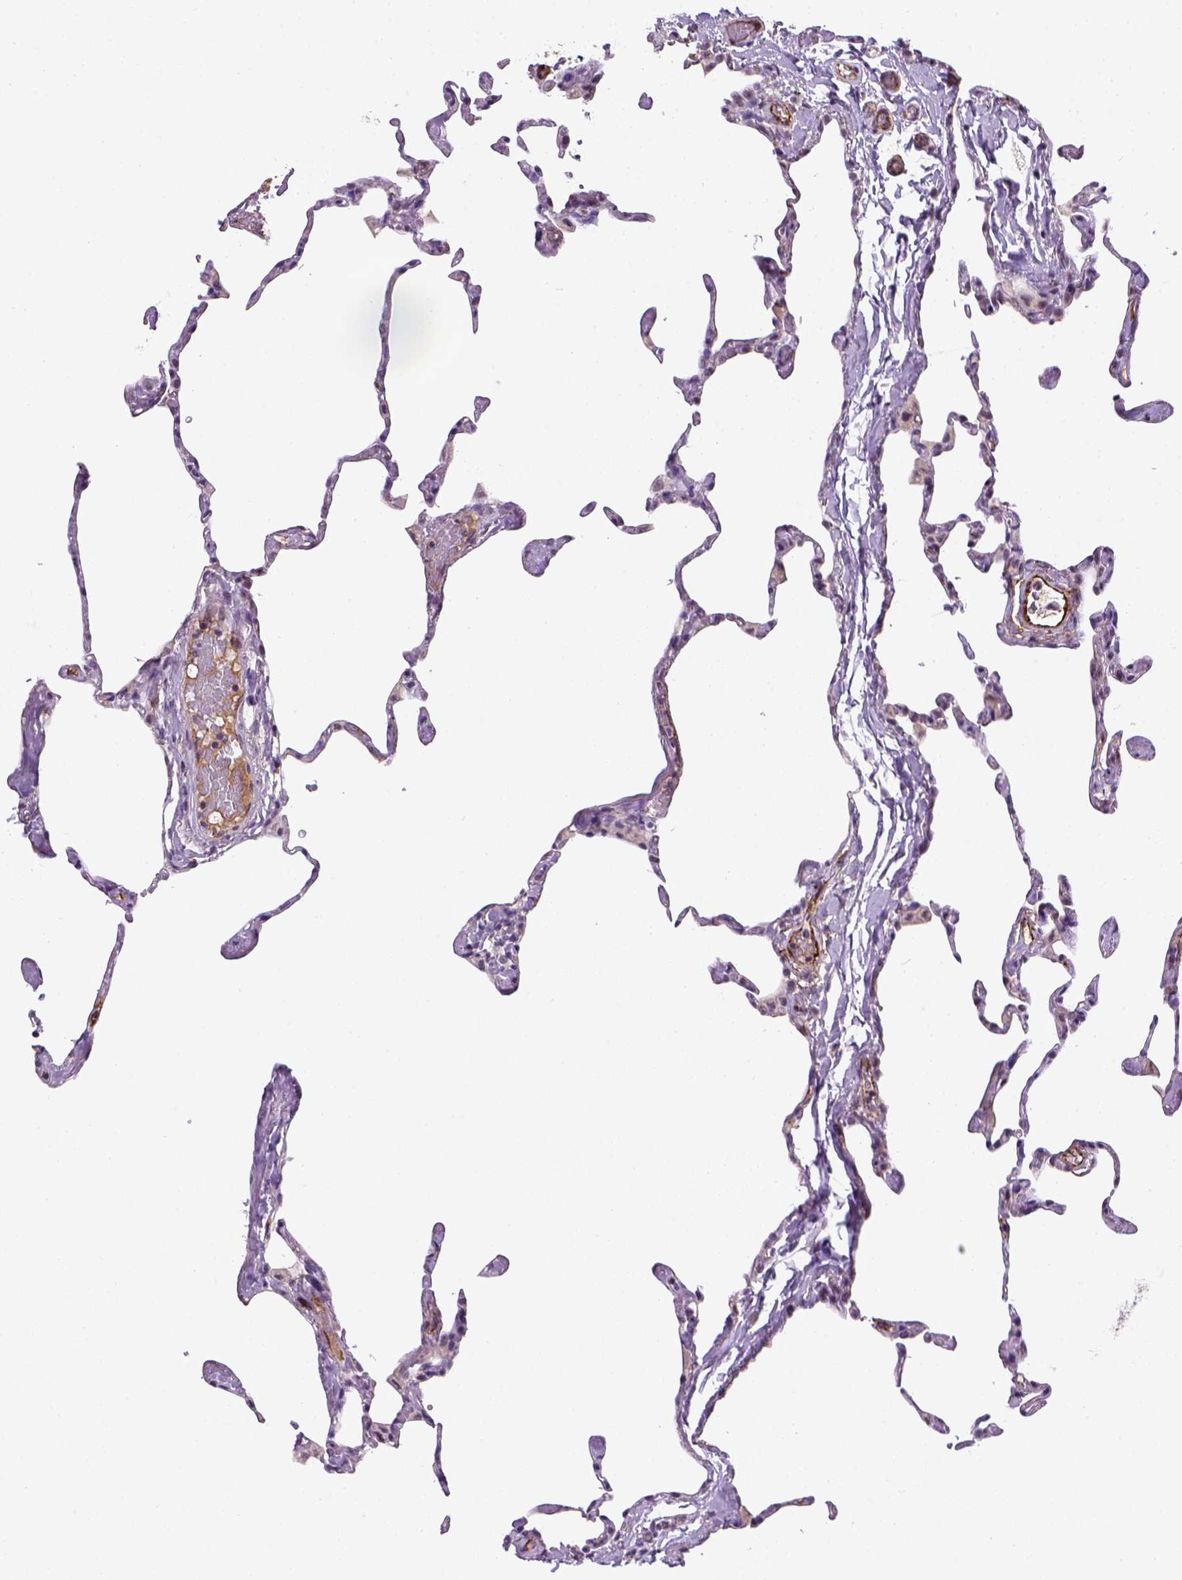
{"staining": {"intensity": "negative", "quantity": "none", "location": "none"}, "tissue": "lung", "cell_type": "Alveolar cells", "image_type": "normal", "snomed": [{"axis": "morphology", "description": "Normal tissue, NOS"}, {"axis": "topography", "description": "Lung"}], "caption": "This is an IHC photomicrograph of unremarkable human lung. There is no expression in alveolar cells.", "gene": "VWF", "patient": {"sex": "male", "age": 65}}